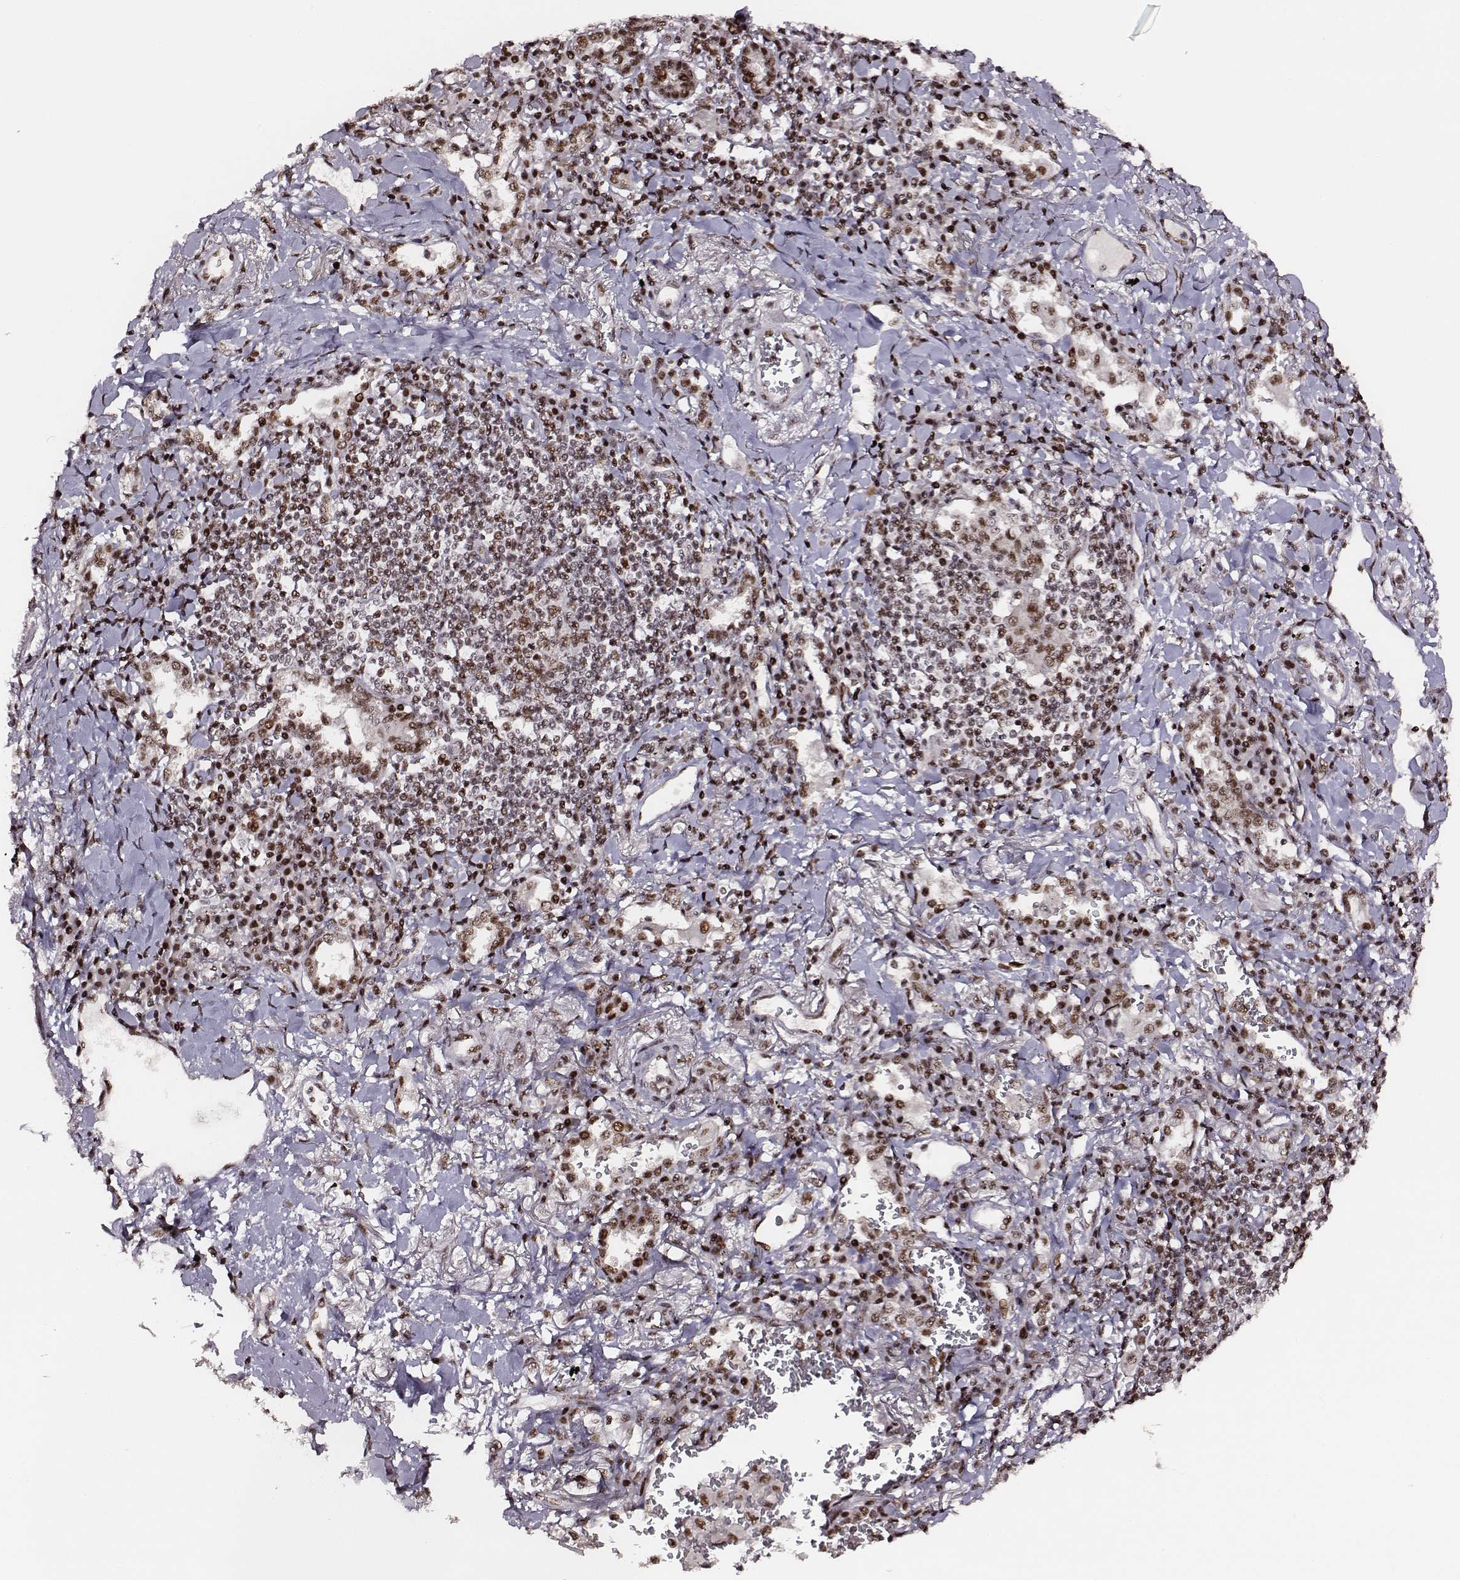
{"staining": {"intensity": "moderate", "quantity": ">75%", "location": "nuclear"}, "tissue": "lung cancer", "cell_type": "Tumor cells", "image_type": "cancer", "snomed": [{"axis": "morphology", "description": "Squamous cell carcinoma, NOS"}, {"axis": "topography", "description": "Lung"}], "caption": "Lung cancer (squamous cell carcinoma) was stained to show a protein in brown. There is medium levels of moderate nuclear positivity in about >75% of tumor cells.", "gene": "PPARA", "patient": {"sex": "male", "age": 82}}